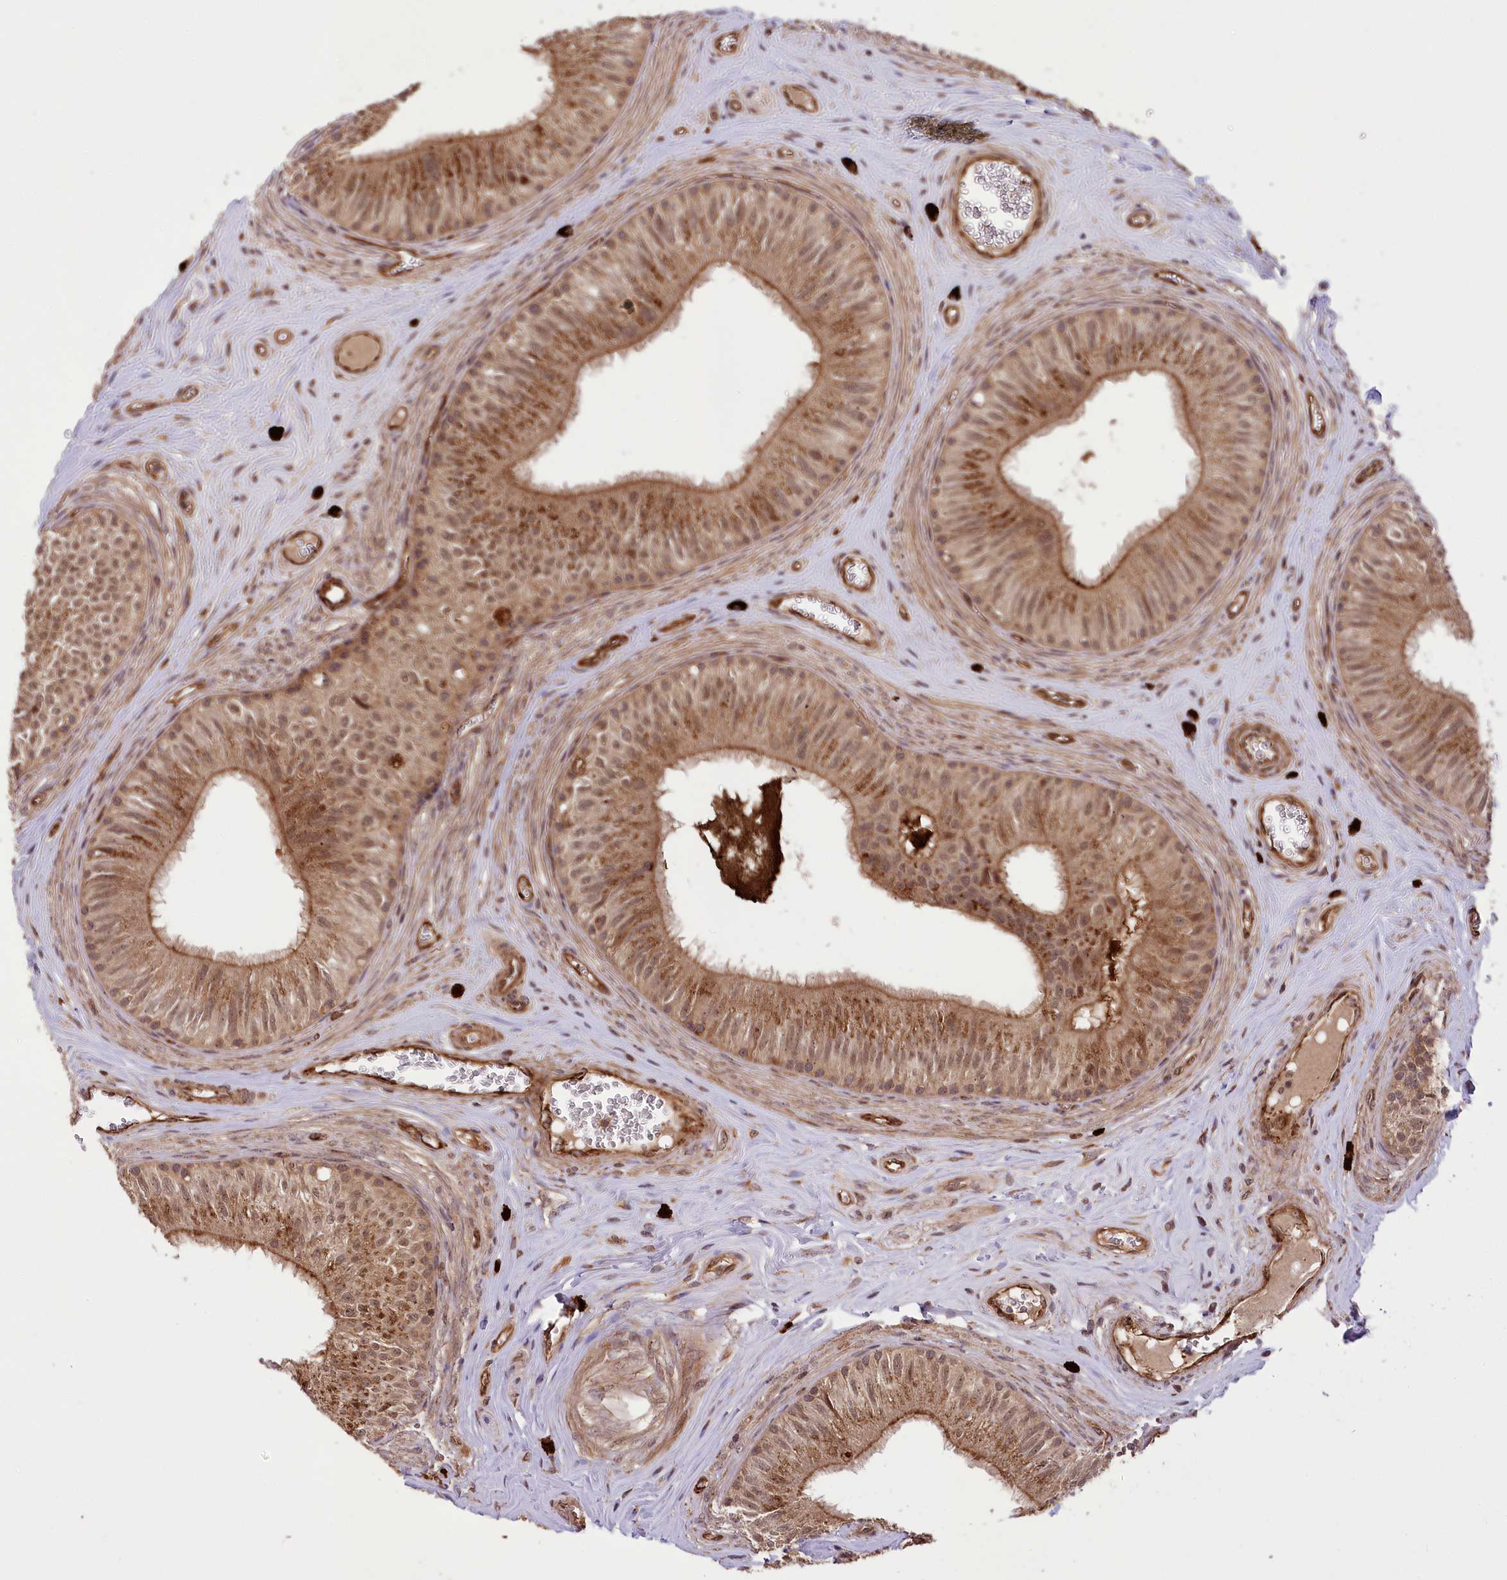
{"staining": {"intensity": "moderate", "quantity": ">75%", "location": "cytoplasmic/membranous,nuclear"}, "tissue": "epididymis", "cell_type": "Glandular cells", "image_type": "normal", "snomed": [{"axis": "morphology", "description": "Normal tissue, NOS"}, {"axis": "topography", "description": "Epididymis"}], "caption": "Immunohistochemical staining of benign human epididymis displays >75% levels of moderate cytoplasmic/membranous,nuclear protein expression in about >75% of glandular cells. The protein of interest is shown in brown color, while the nuclei are stained blue.", "gene": "CARD19", "patient": {"sex": "male", "age": 46}}